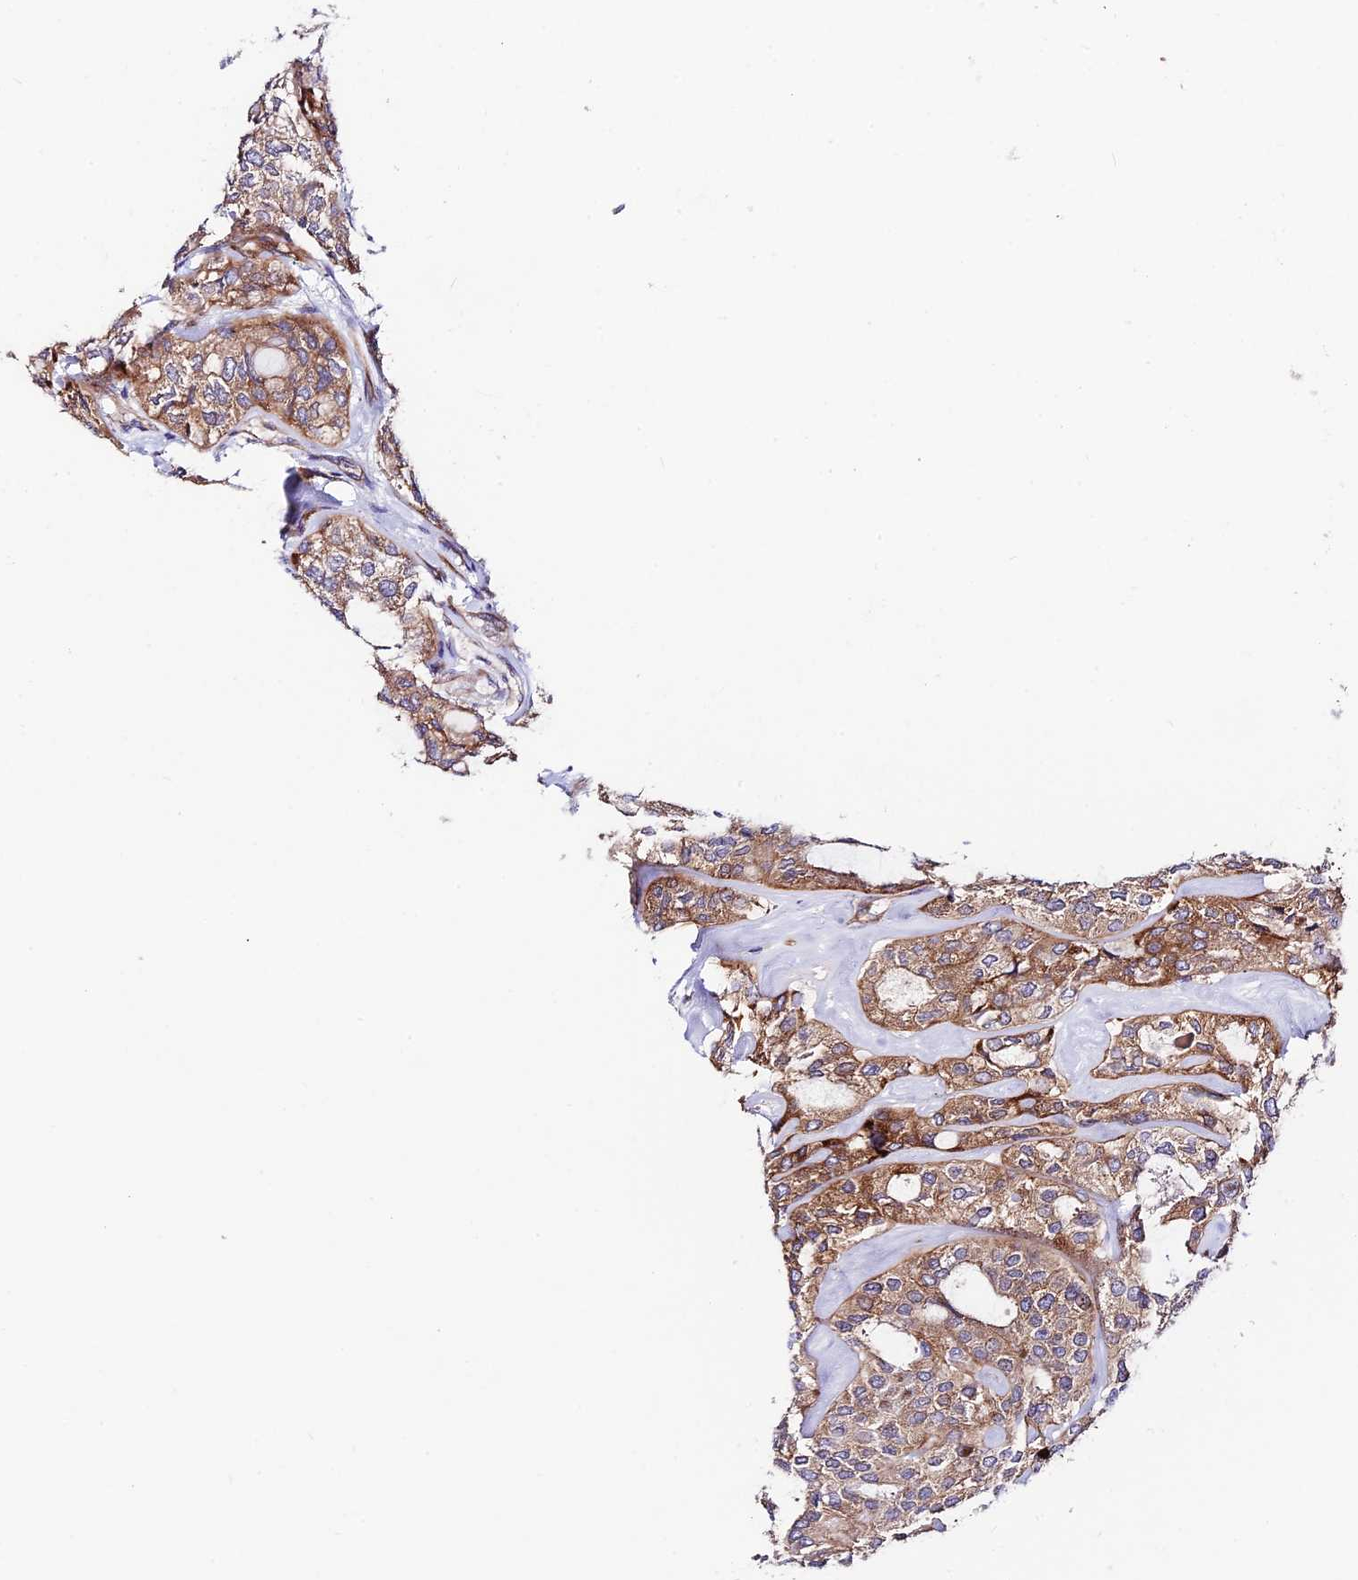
{"staining": {"intensity": "moderate", "quantity": ">75%", "location": "cytoplasmic/membranous"}, "tissue": "thyroid cancer", "cell_type": "Tumor cells", "image_type": "cancer", "snomed": [{"axis": "morphology", "description": "Follicular adenoma carcinoma, NOS"}, {"axis": "topography", "description": "Thyroid gland"}], "caption": "Moderate cytoplasmic/membranous positivity is appreciated in approximately >75% of tumor cells in thyroid cancer (follicular adenoma carcinoma). (DAB (3,3'-diaminobenzidine) IHC, brown staining for protein, blue staining for nuclei).", "gene": "VPS13C", "patient": {"sex": "male", "age": 75}}